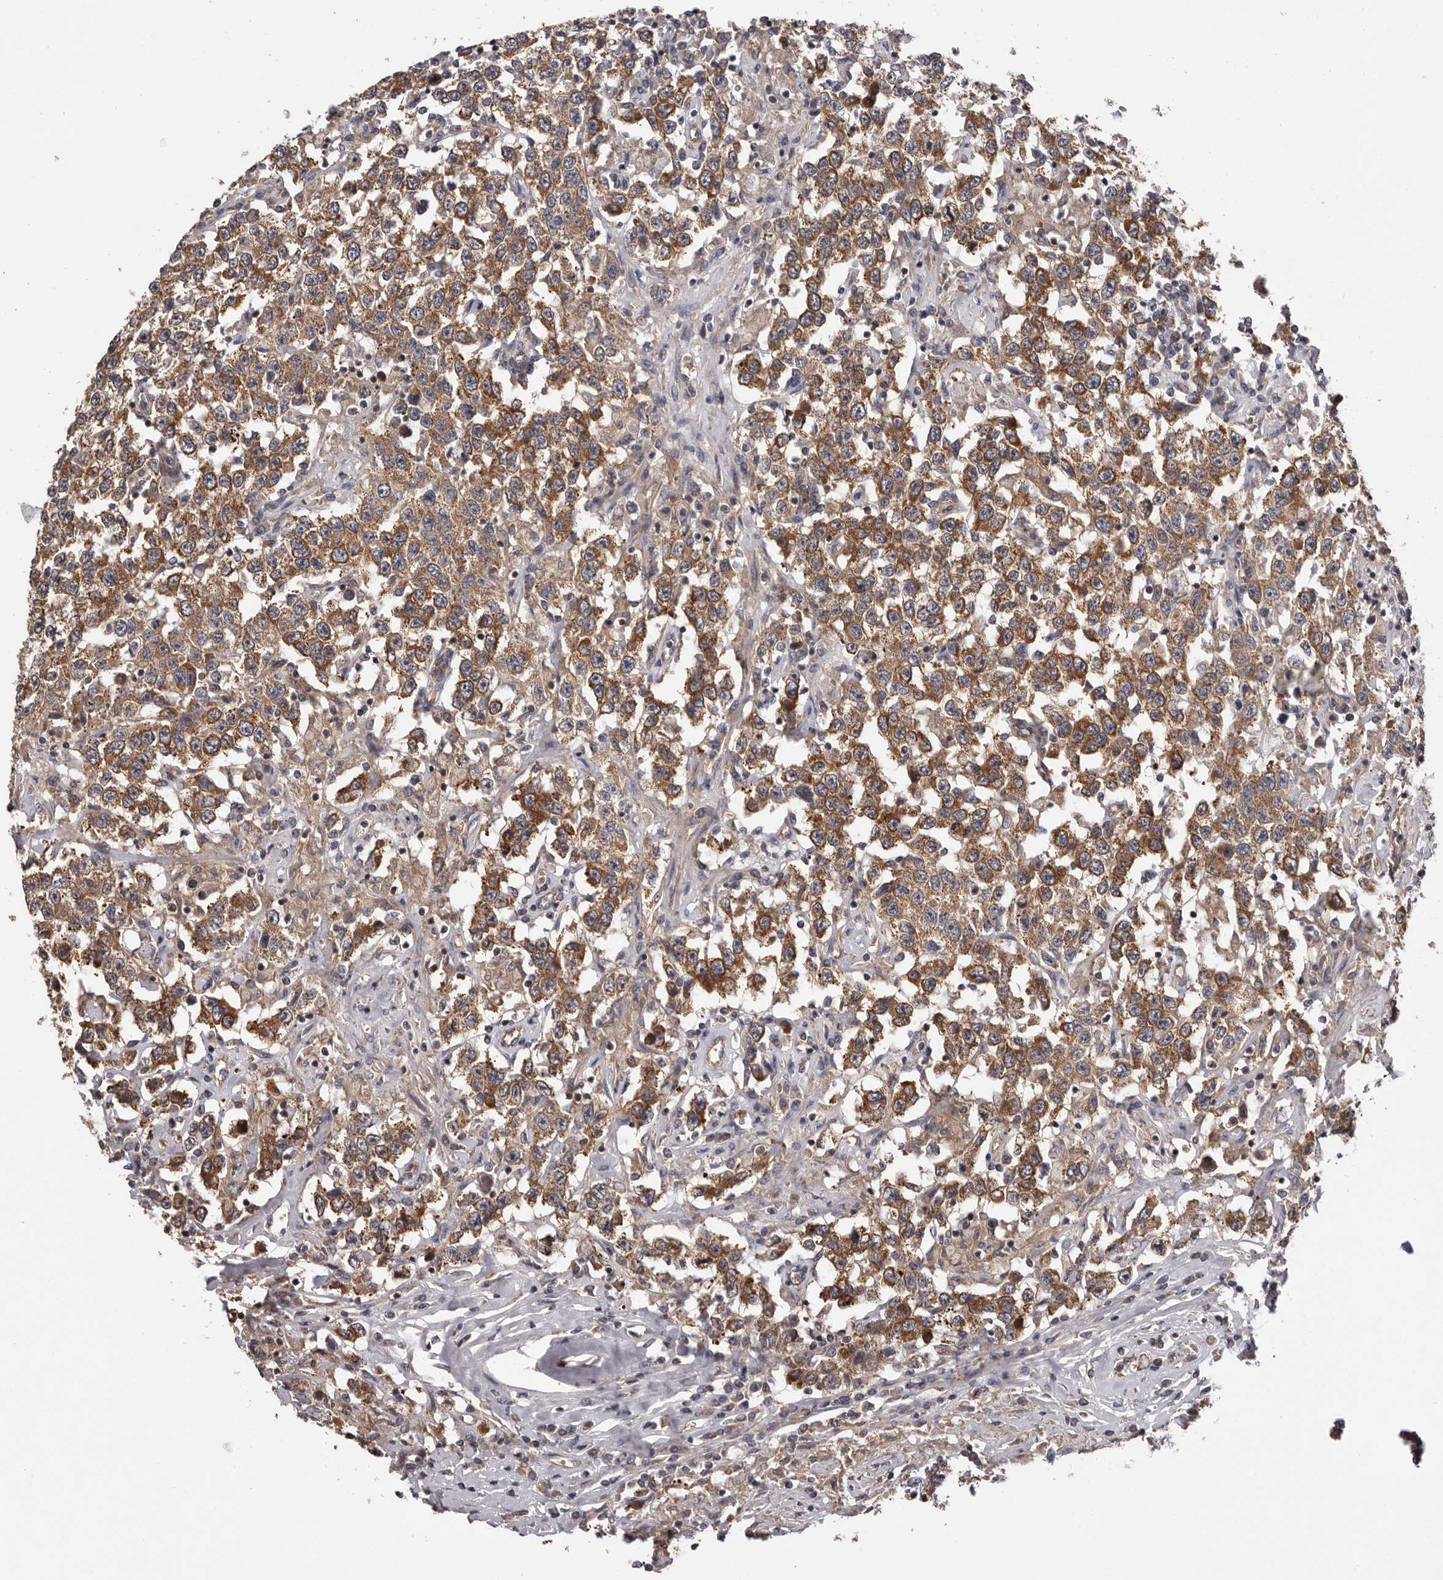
{"staining": {"intensity": "moderate", "quantity": ">75%", "location": "cytoplasmic/membranous"}, "tissue": "testis cancer", "cell_type": "Tumor cells", "image_type": "cancer", "snomed": [{"axis": "morphology", "description": "Seminoma, NOS"}, {"axis": "topography", "description": "Testis"}], "caption": "Human seminoma (testis) stained with a brown dye demonstrates moderate cytoplasmic/membranous positive expression in approximately >75% of tumor cells.", "gene": "VPS37A", "patient": {"sex": "male", "age": 41}}